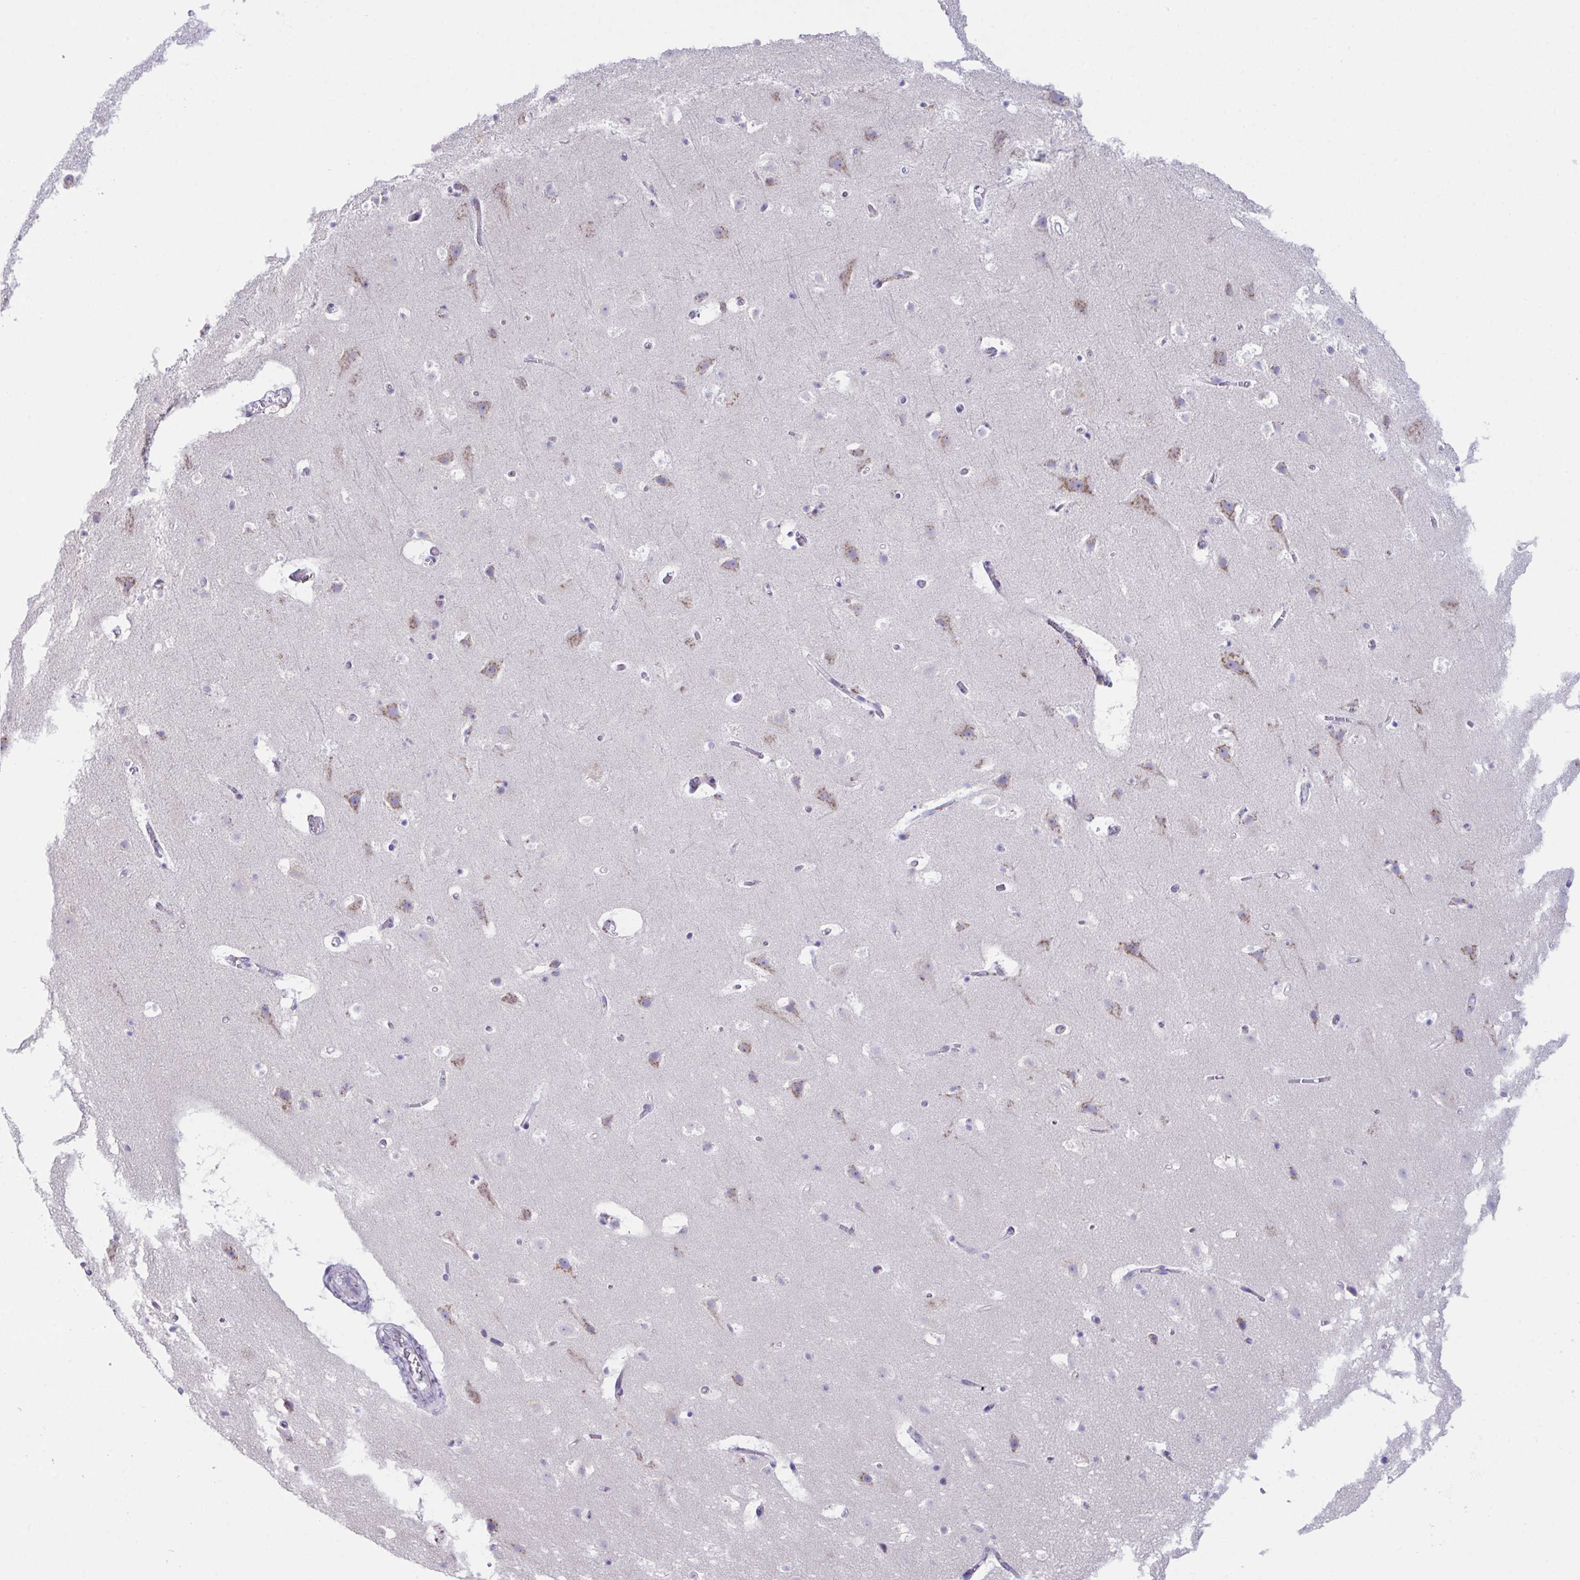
{"staining": {"intensity": "negative", "quantity": "none", "location": "none"}, "tissue": "cerebral cortex", "cell_type": "Endothelial cells", "image_type": "normal", "snomed": [{"axis": "morphology", "description": "Normal tissue, NOS"}, {"axis": "topography", "description": "Cerebral cortex"}], "caption": "Immunohistochemical staining of benign human cerebral cortex reveals no significant expression in endothelial cells.", "gene": "SCLY", "patient": {"sex": "female", "age": 42}}